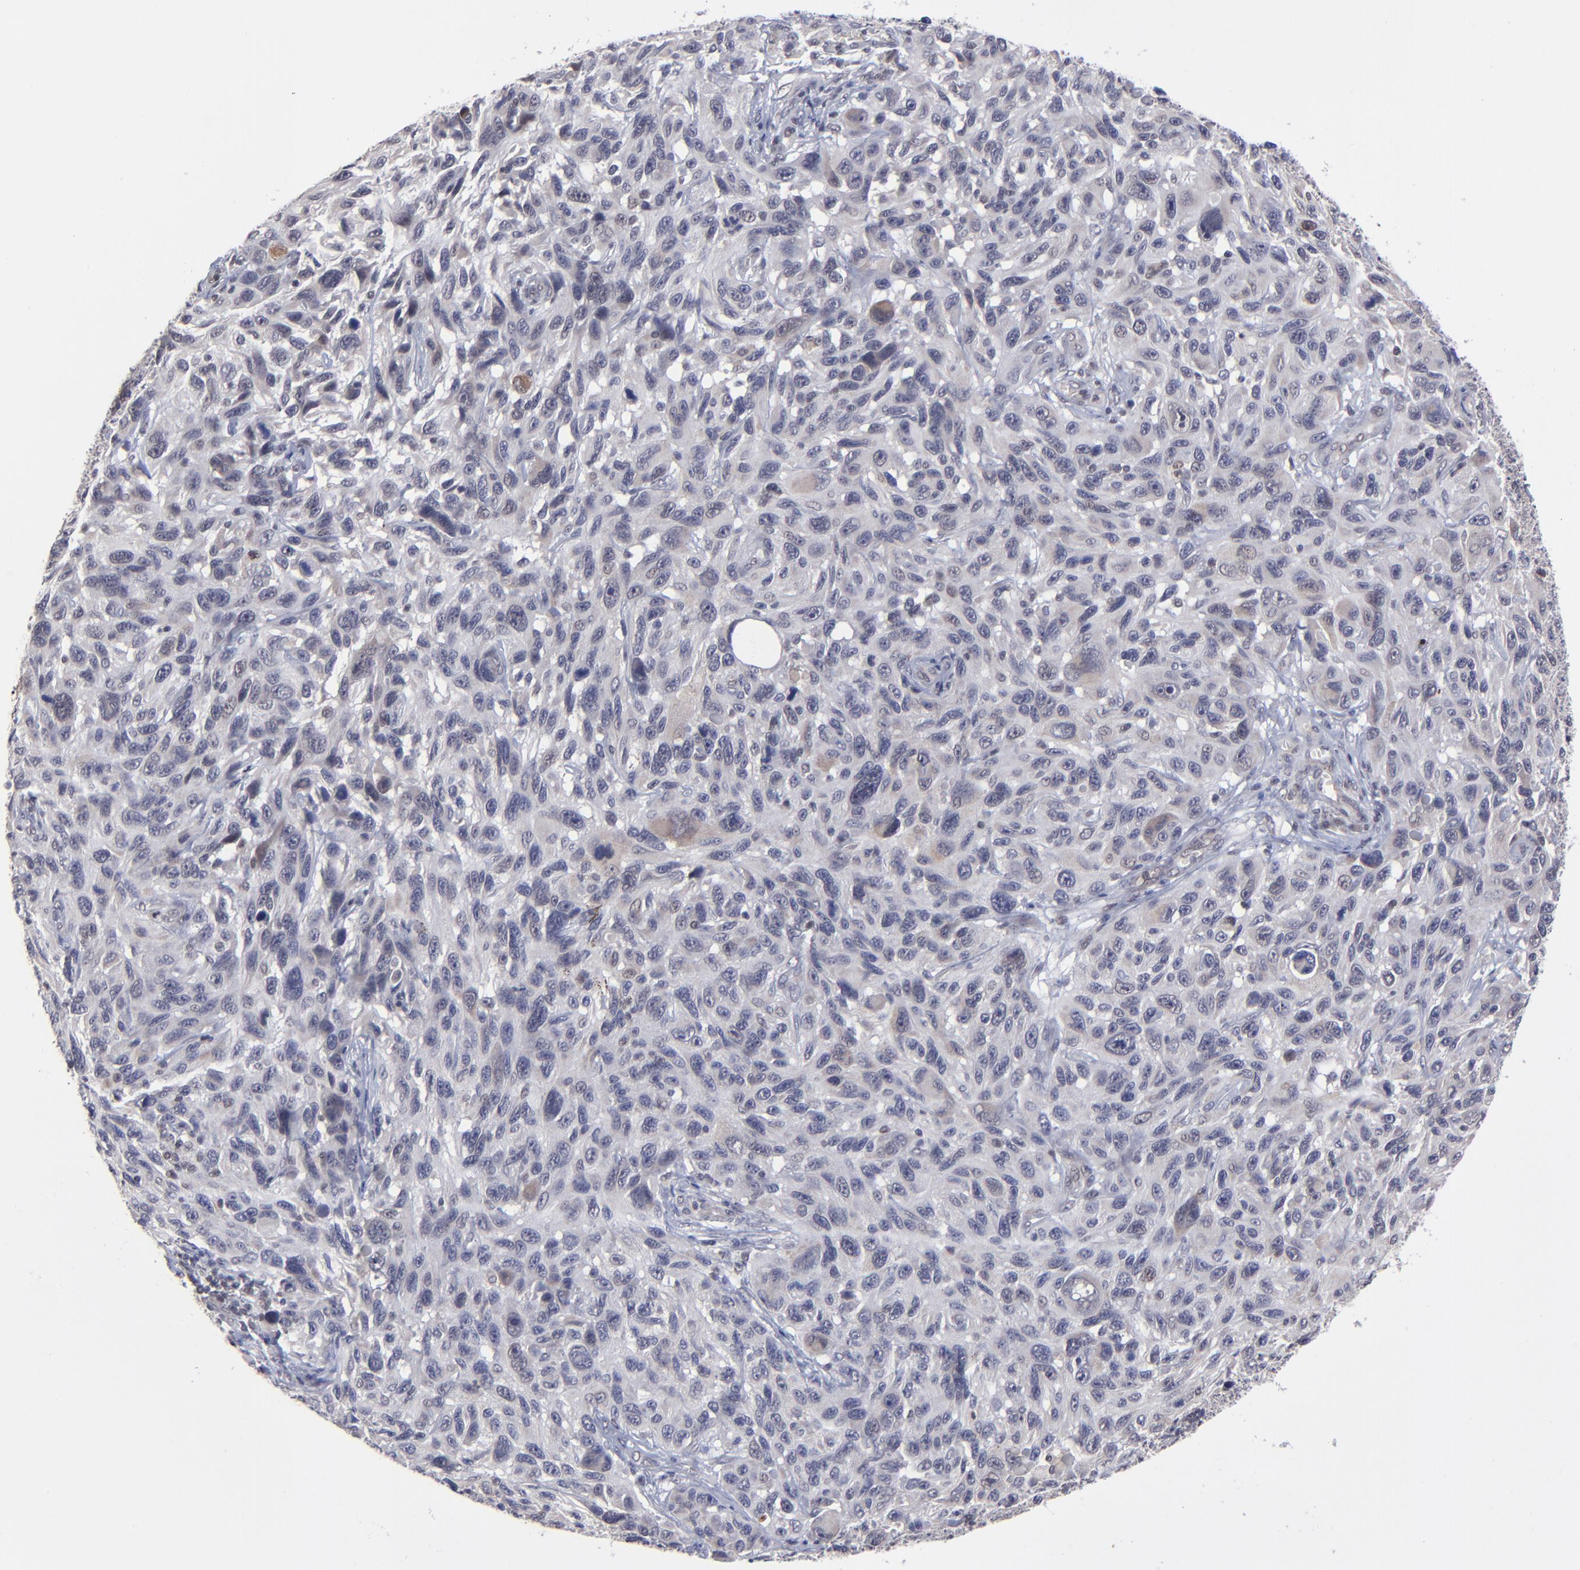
{"staining": {"intensity": "negative", "quantity": "none", "location": "none"}, "tissue": "melanoma", "cell_type": "Tumor cells", "image_type": "cancer", "snomed": [{"axis": "morphology", "description": "Malignant melanoma, NOS"}, {"axis": "topography", "description": "Skin"}], "caption": "This is an IHC micrograph of melanoma. There is no expression in tumor cells.", "gene": "ZNF419", "patient": {"sex": "male", "age": 53}}